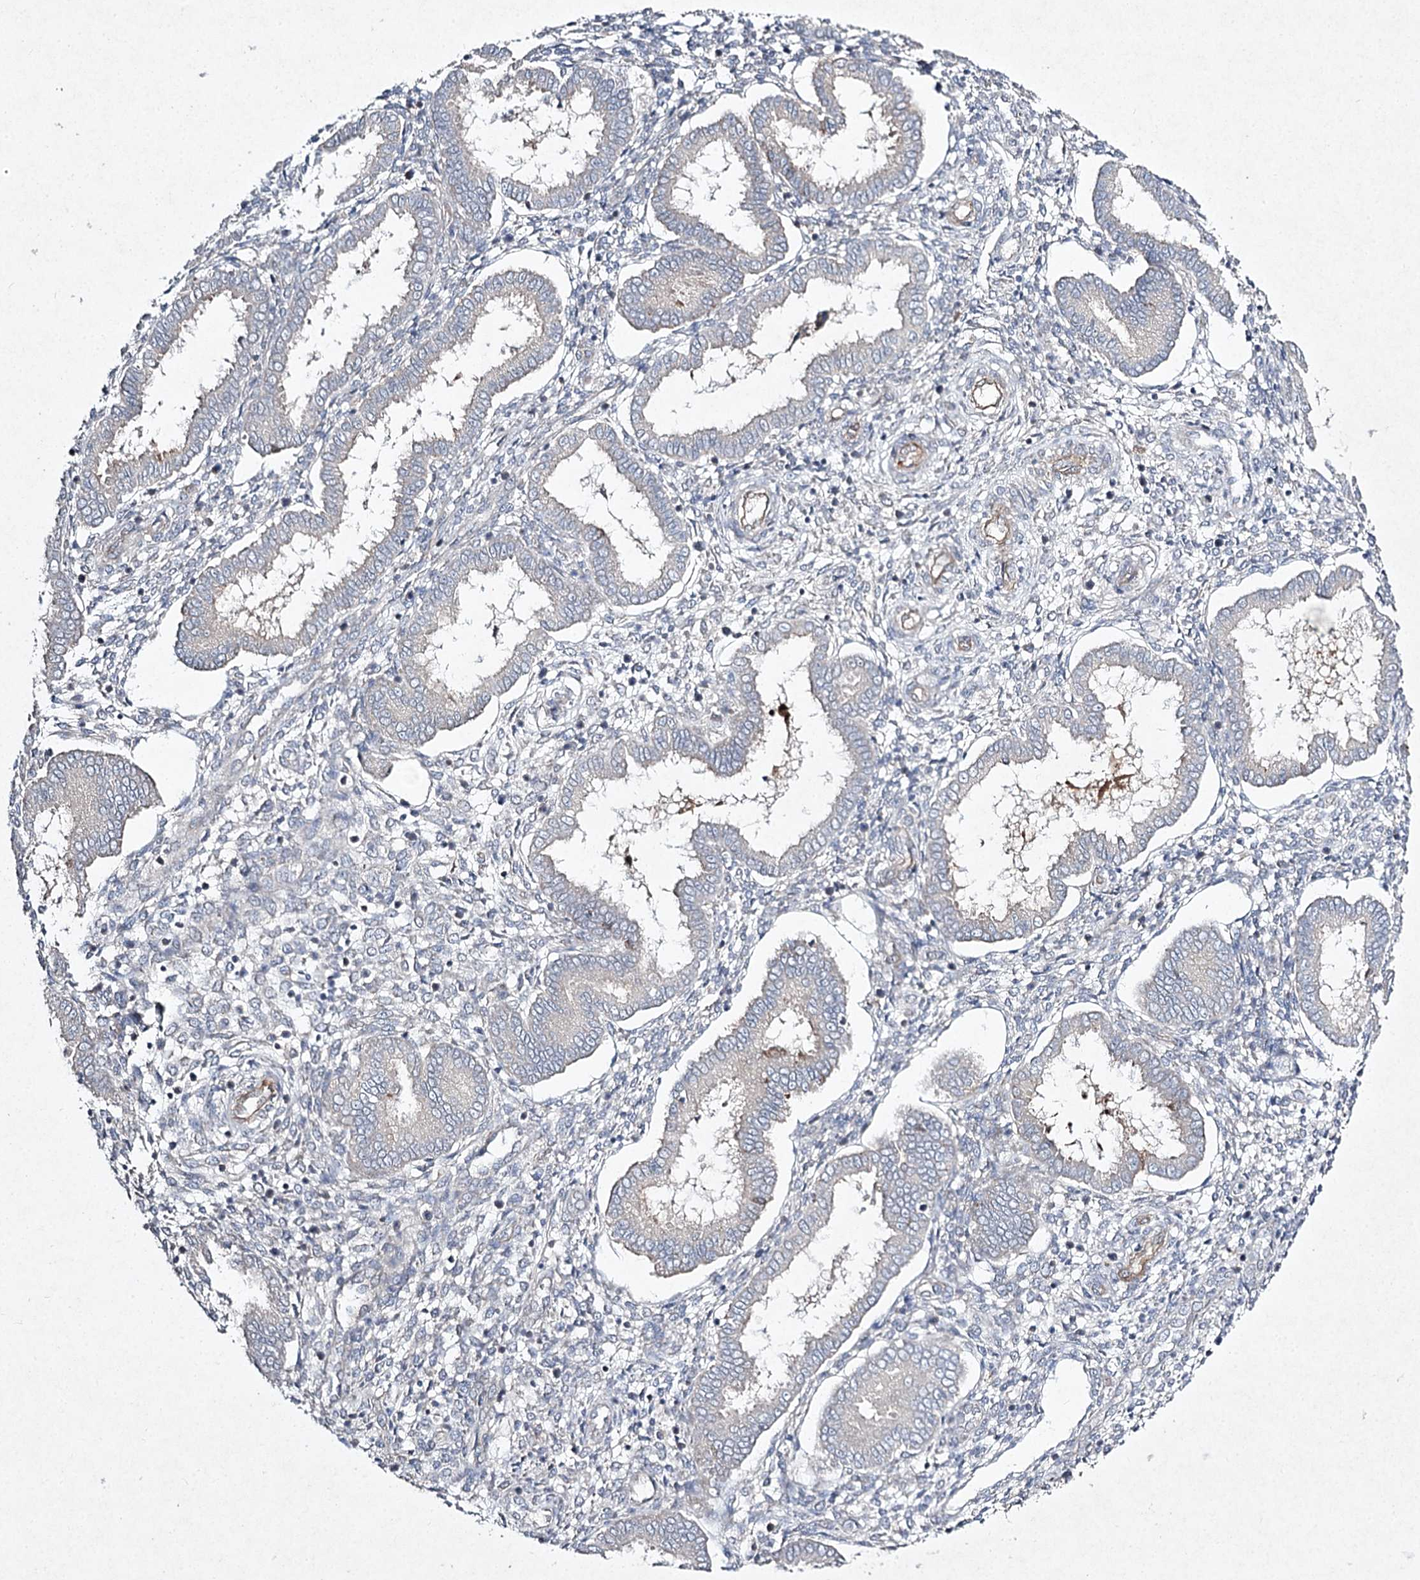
{"staining": {"intensity": "weak", "quantity": "<25%", "location": "cytoplasmic/membranous"}, "tissue": "endometrium", "cell_type": "Cells in endometrial stroma", "image_type": "normal", "snomed": [{"axis": "morphology", "description": "Normal tissue, NOS"}, {"axis": "topography", "description": "Endometrium"}], "caption": "Image shows no protein expression in cells in endometrial stroma of normal endometrium.", "gene": "FANCL", "patient": {"sex": "female", "age": 24}}